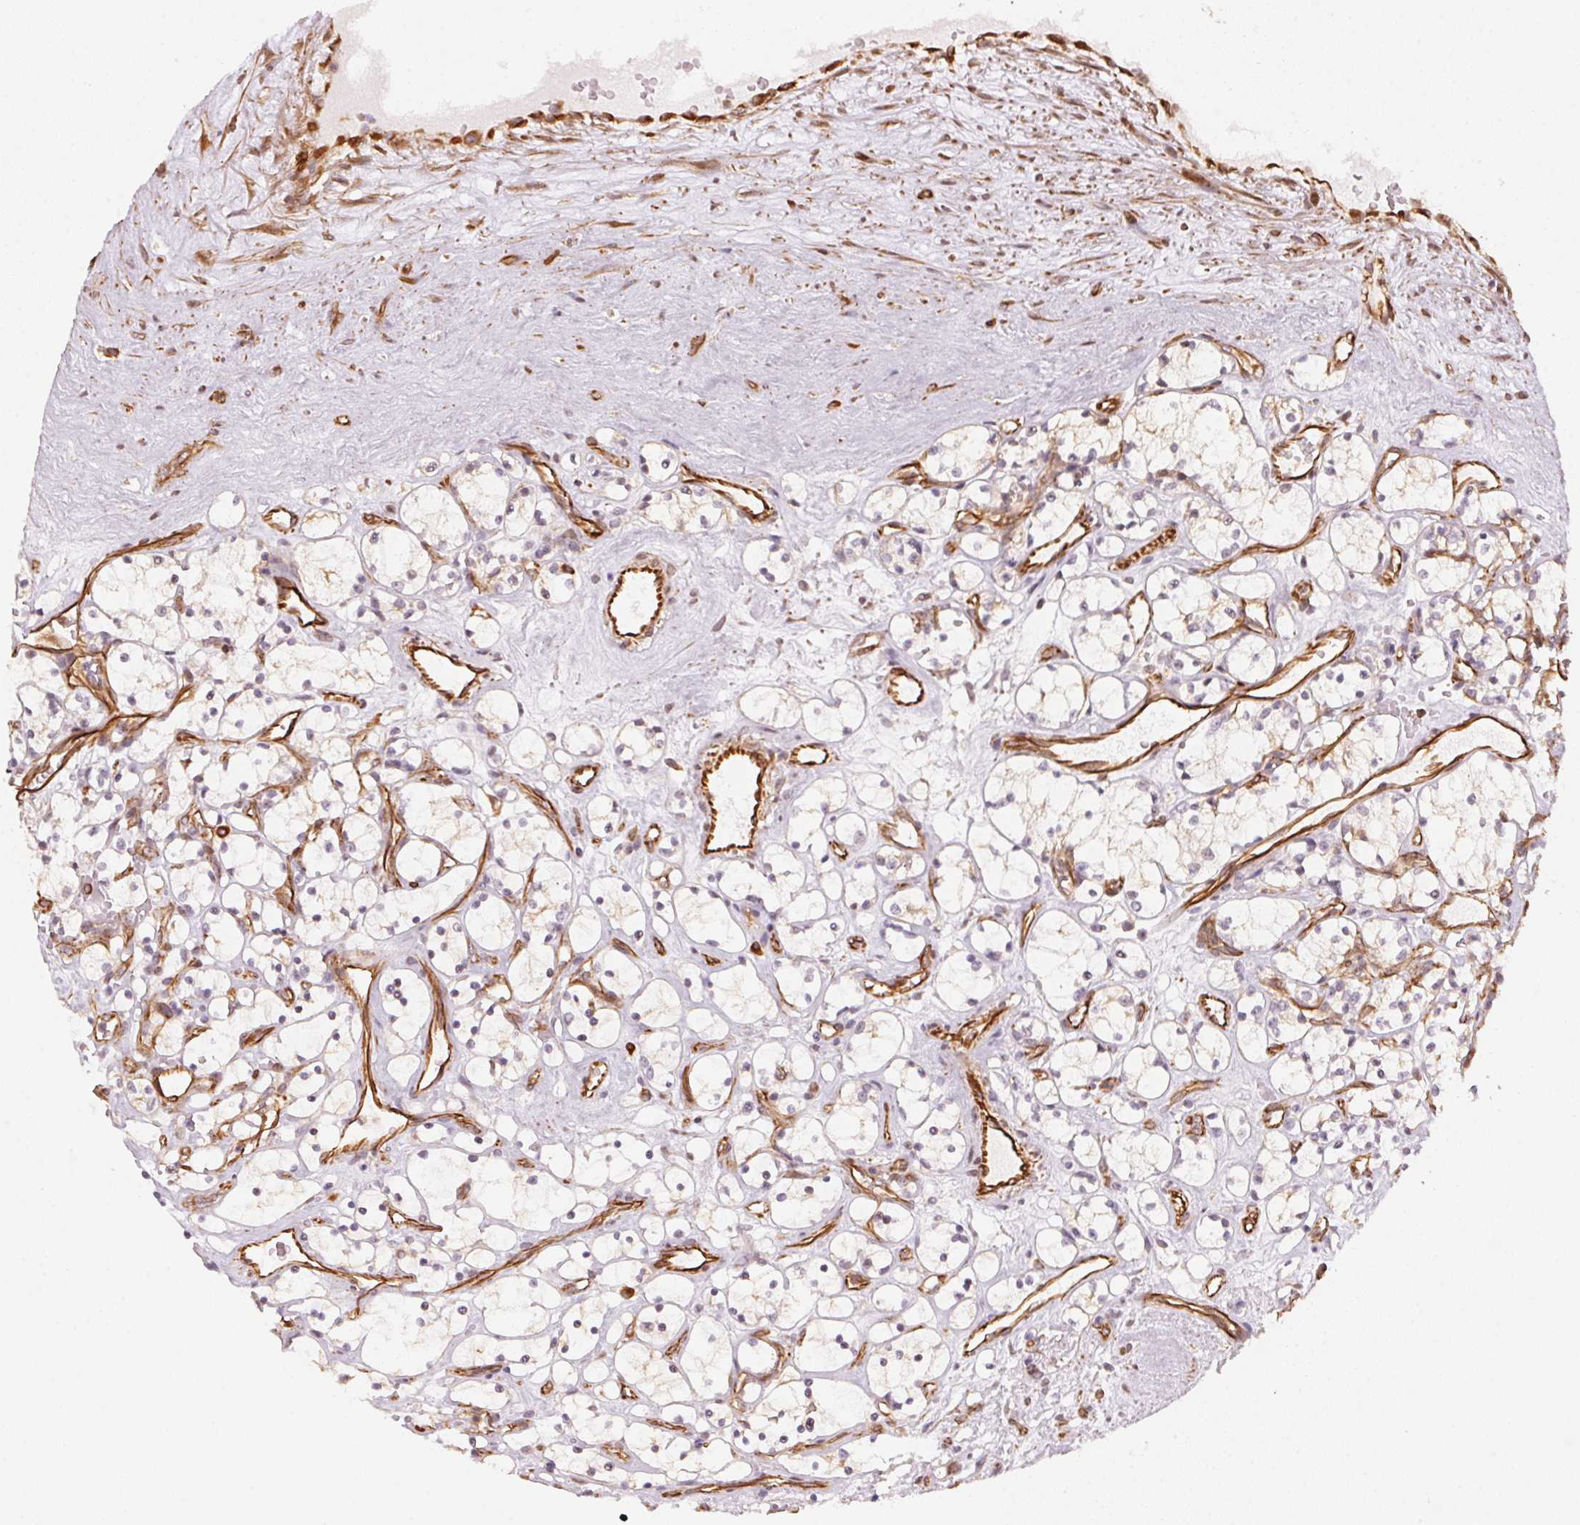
{"staining": {"intensity": "negative", "quantity": "none", "location": "none"}, "tissue": "renal cancer", "cell_type": "Tumor cells", "image_type": "cancer", "snomed": [{"axis": "morphology", "description": "Adenocarcinoma, NOS"}, {"axis": "topography", "description": "Kidney"}], "caption": "An immunohistochemistry image of renal cancer (adenocarcinoma) is shown. There is no staining in tumor cells of renal cancer (adenocarcinoma).", "gene": "FOXR2", "patient": {"sex": "female", "age": 69}}